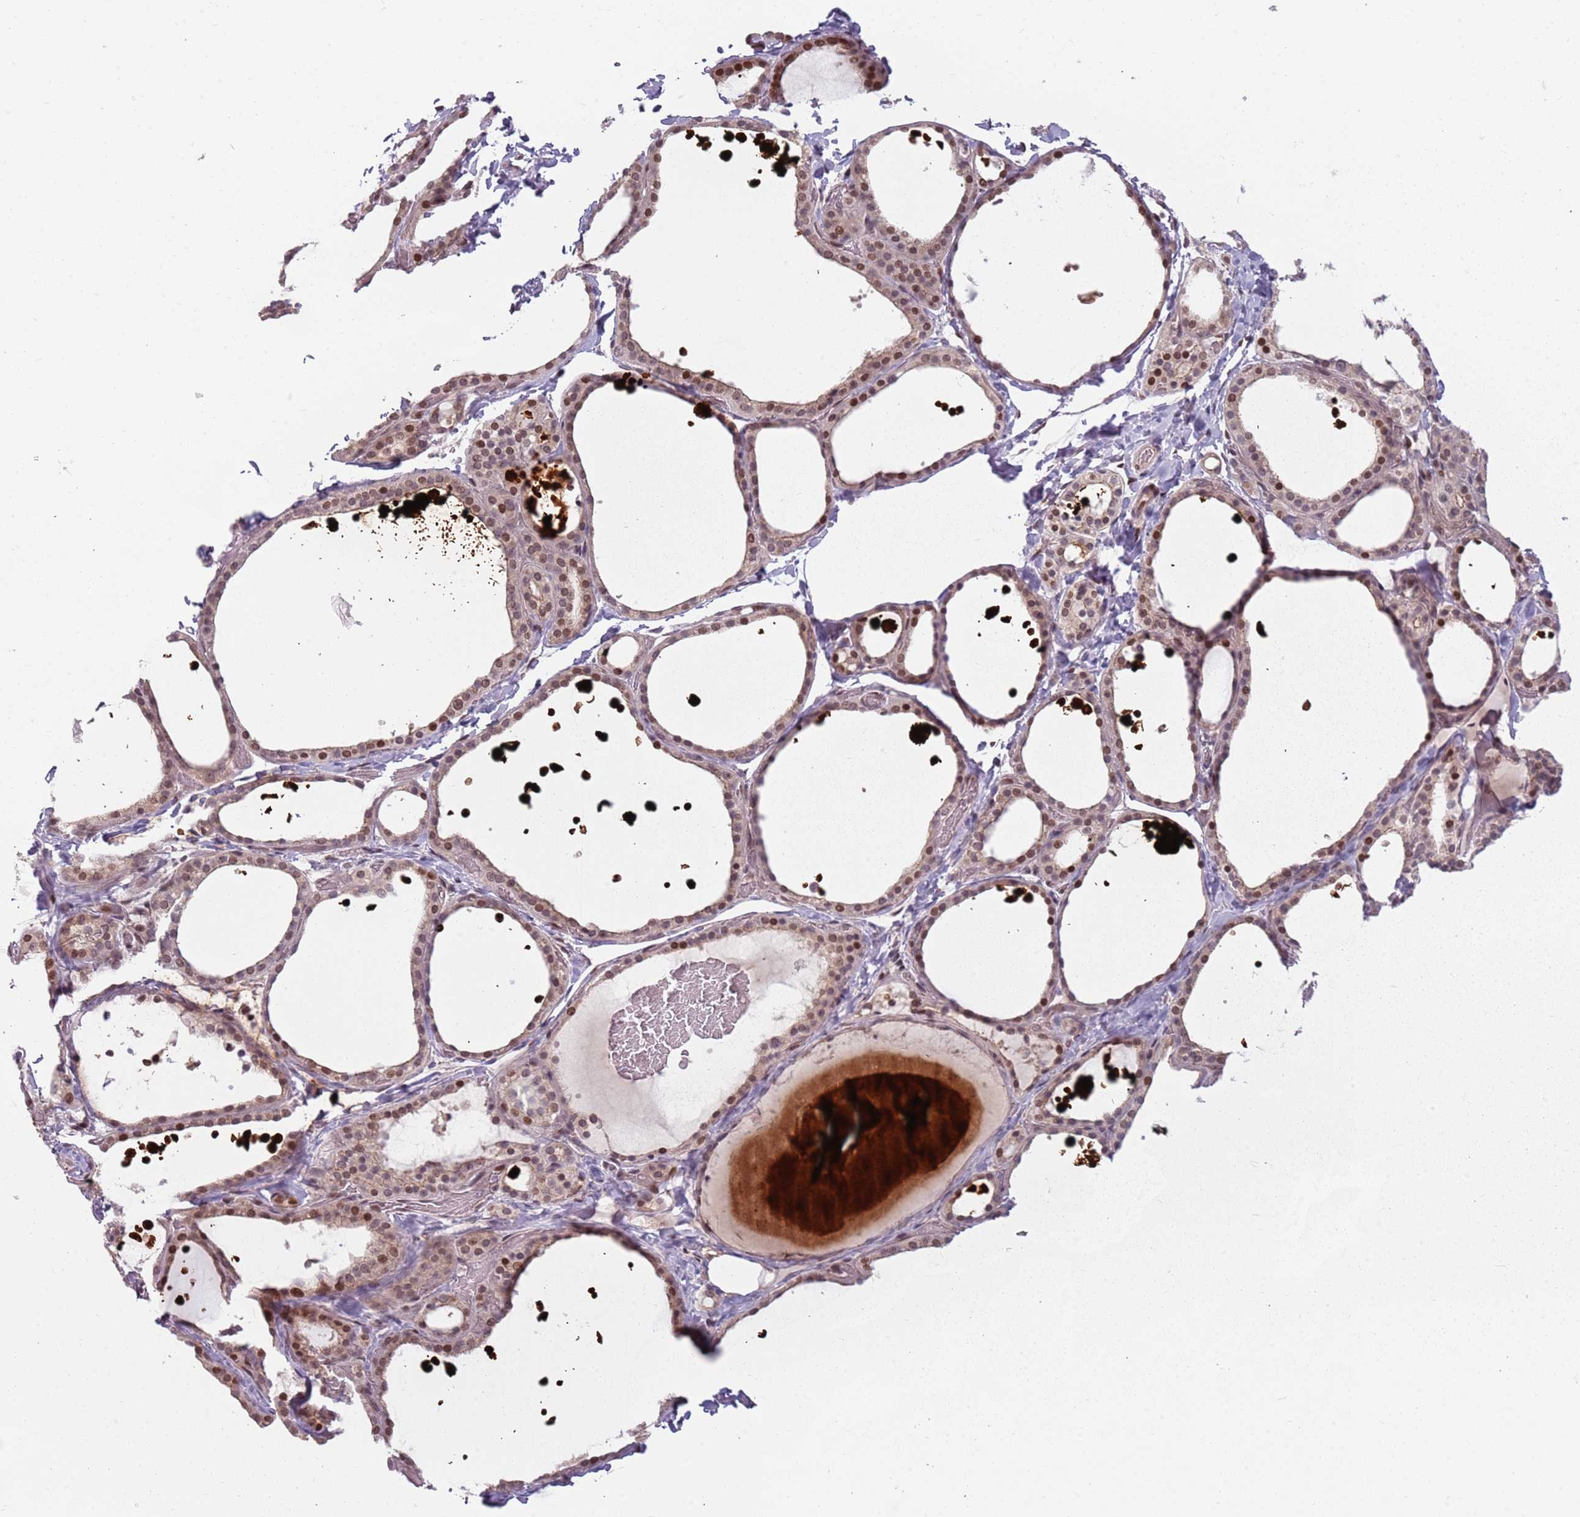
{"staining": {"intensity": "moderate", "quantity": ">75%", "location": "nuclear"}, "tissue": "thyroid gland", "cell_type": "Glandular cells", "image_type": "normal", "snomed": [{"axis": "morphology", "description": "Normal tissue, NOS"}, {"axis": "topography", "description": "Thyroid gland"}], "caption": "IHC staining of benign thyroid gland, which demonstrates medium levels of moderate nuclear staining in approximately >75% of glandular cells indicating moderate nuclear protein positivity. The staining was performed using DAB (3,3'-diaminobenzidine) (brown) for protein detection and nuclei were counterstained in hematoxylin (blue).", "gene": "ADGRG1", "patient": {"sex": "female", "age": 44}}